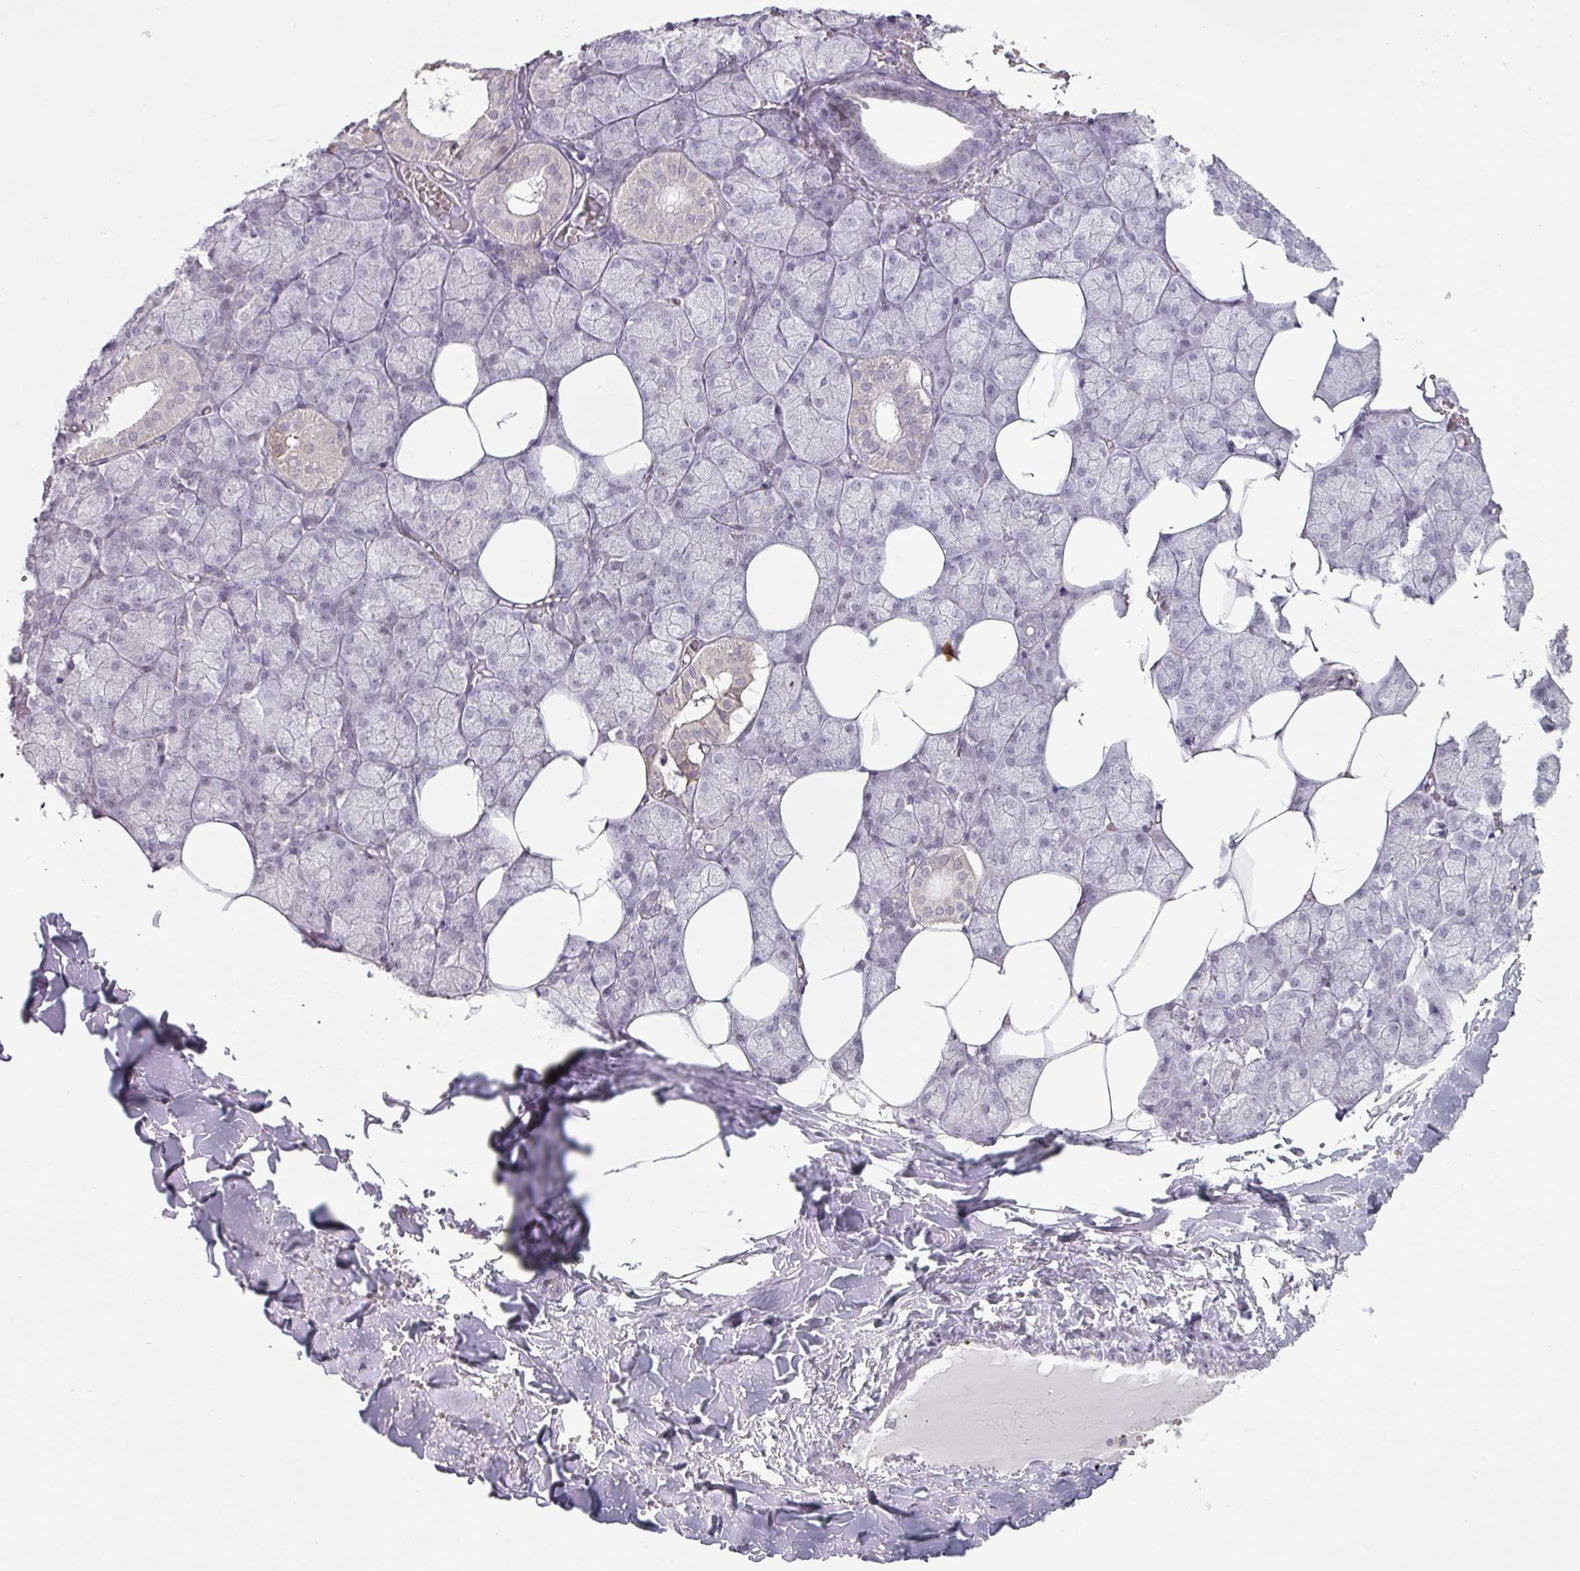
{"staining": {"intensity": "negative", "quantity": "none", "location": "none"}, "tissue": "salivary gland", "cell_type": "Glandular cells", "image_type": "normal", "snomed": [{"axis": "morphology", "description": "Normal tissue, NOS"}, {"axis": "topography", "description": "Salivary gland"}], "caption": "Histopathology image shows no significant protein expression in glandular cells of benign salivary gland. (DAB (3,3'-diaminobenzidine) IHC visualized using brightfield microscopy, high magnification).", "gene": "SPRR1A", "patient": {"sex": "male", "age": 62}}